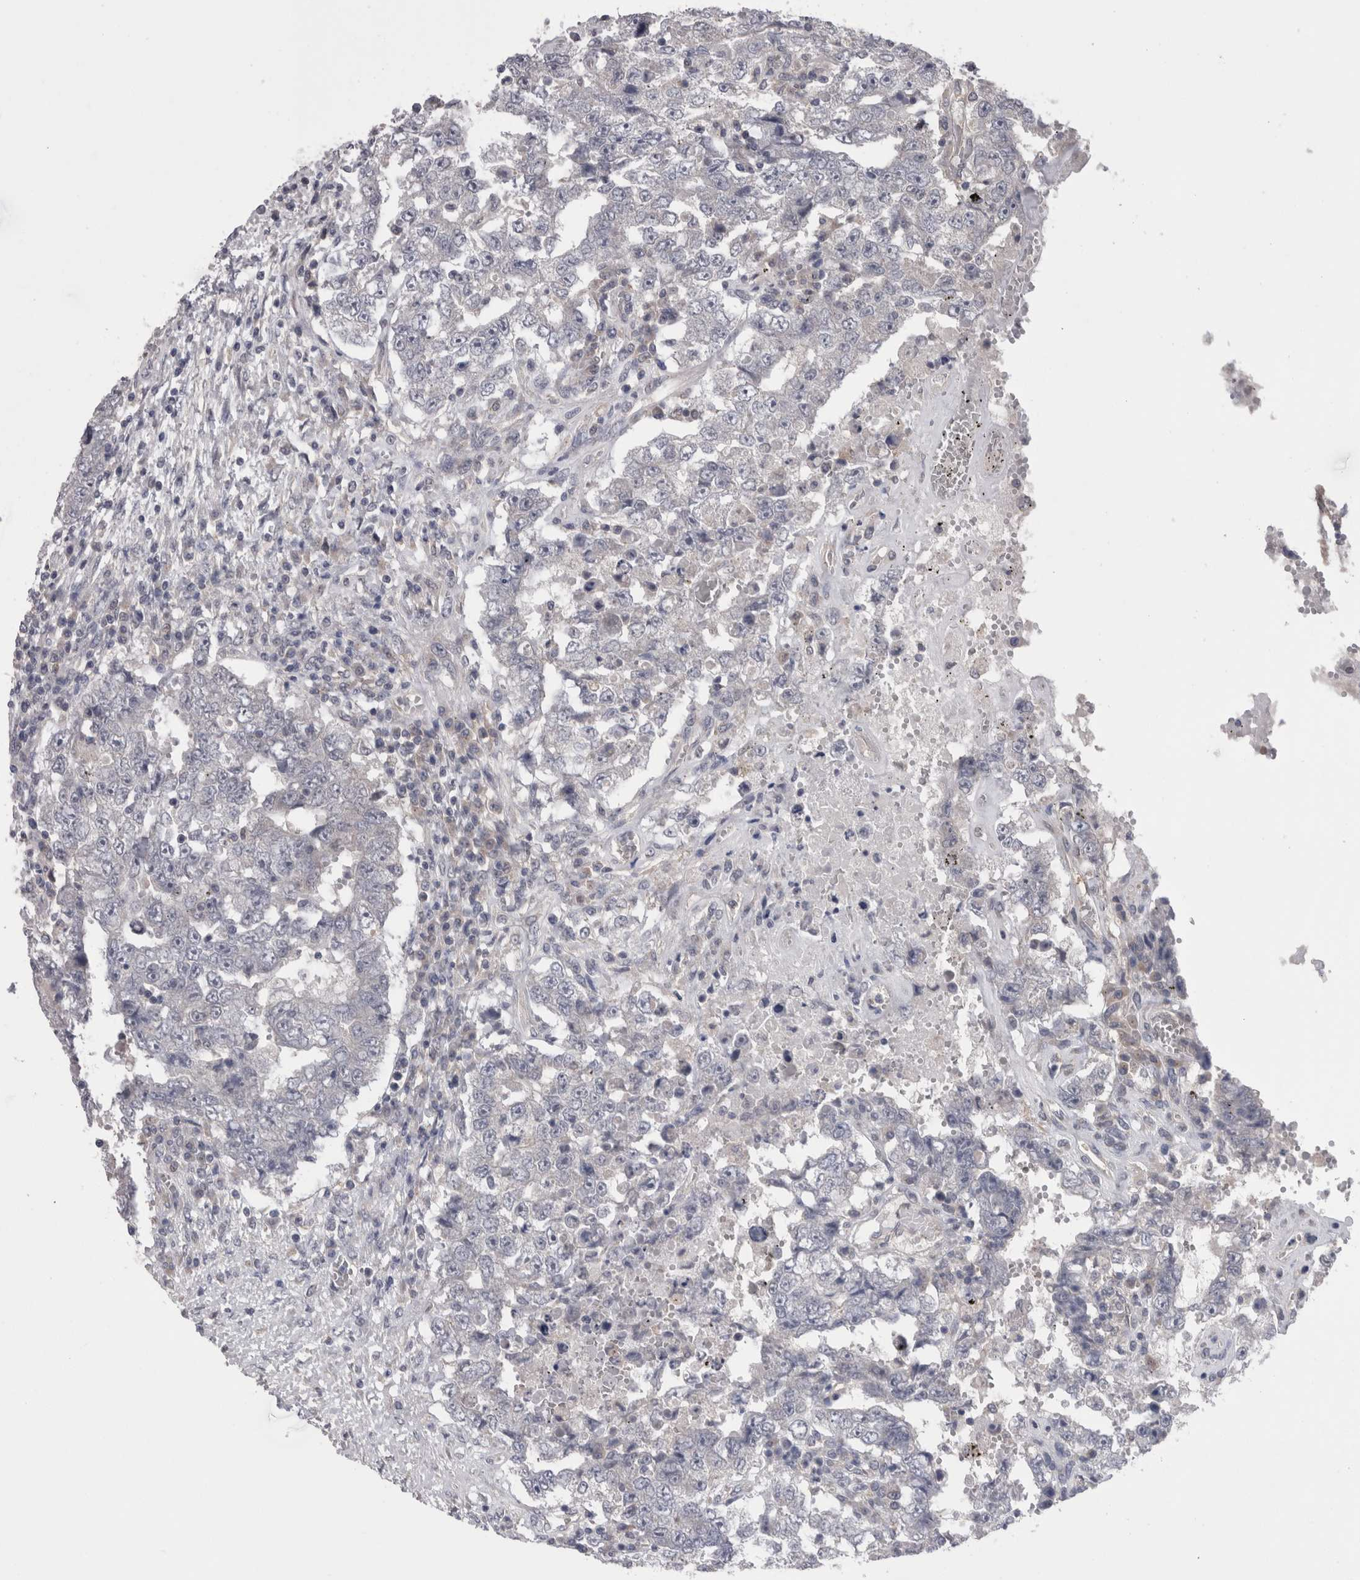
{"staining": {"intensity": "negative", "quantity": "none", "location": "none"}, "tissue": "testis cancer", "cell_type": "Tumor cells", "image_type": "cancer", "snomed": [{"axis": "morphology", "description": "Carcinoma, Embryonal, NOS"}, {"axis": "topography", "description": "Testis"}], "caption": "High power microscopy histopathology image of an immunohistochemistry image of testis cancer, revealing no significant staining in tumor cells. (DAB IHC visualized using brightfield microscopy, high magnification).", "gene": "DCTN6", "patient": {"sex": "male", "age": 26}}